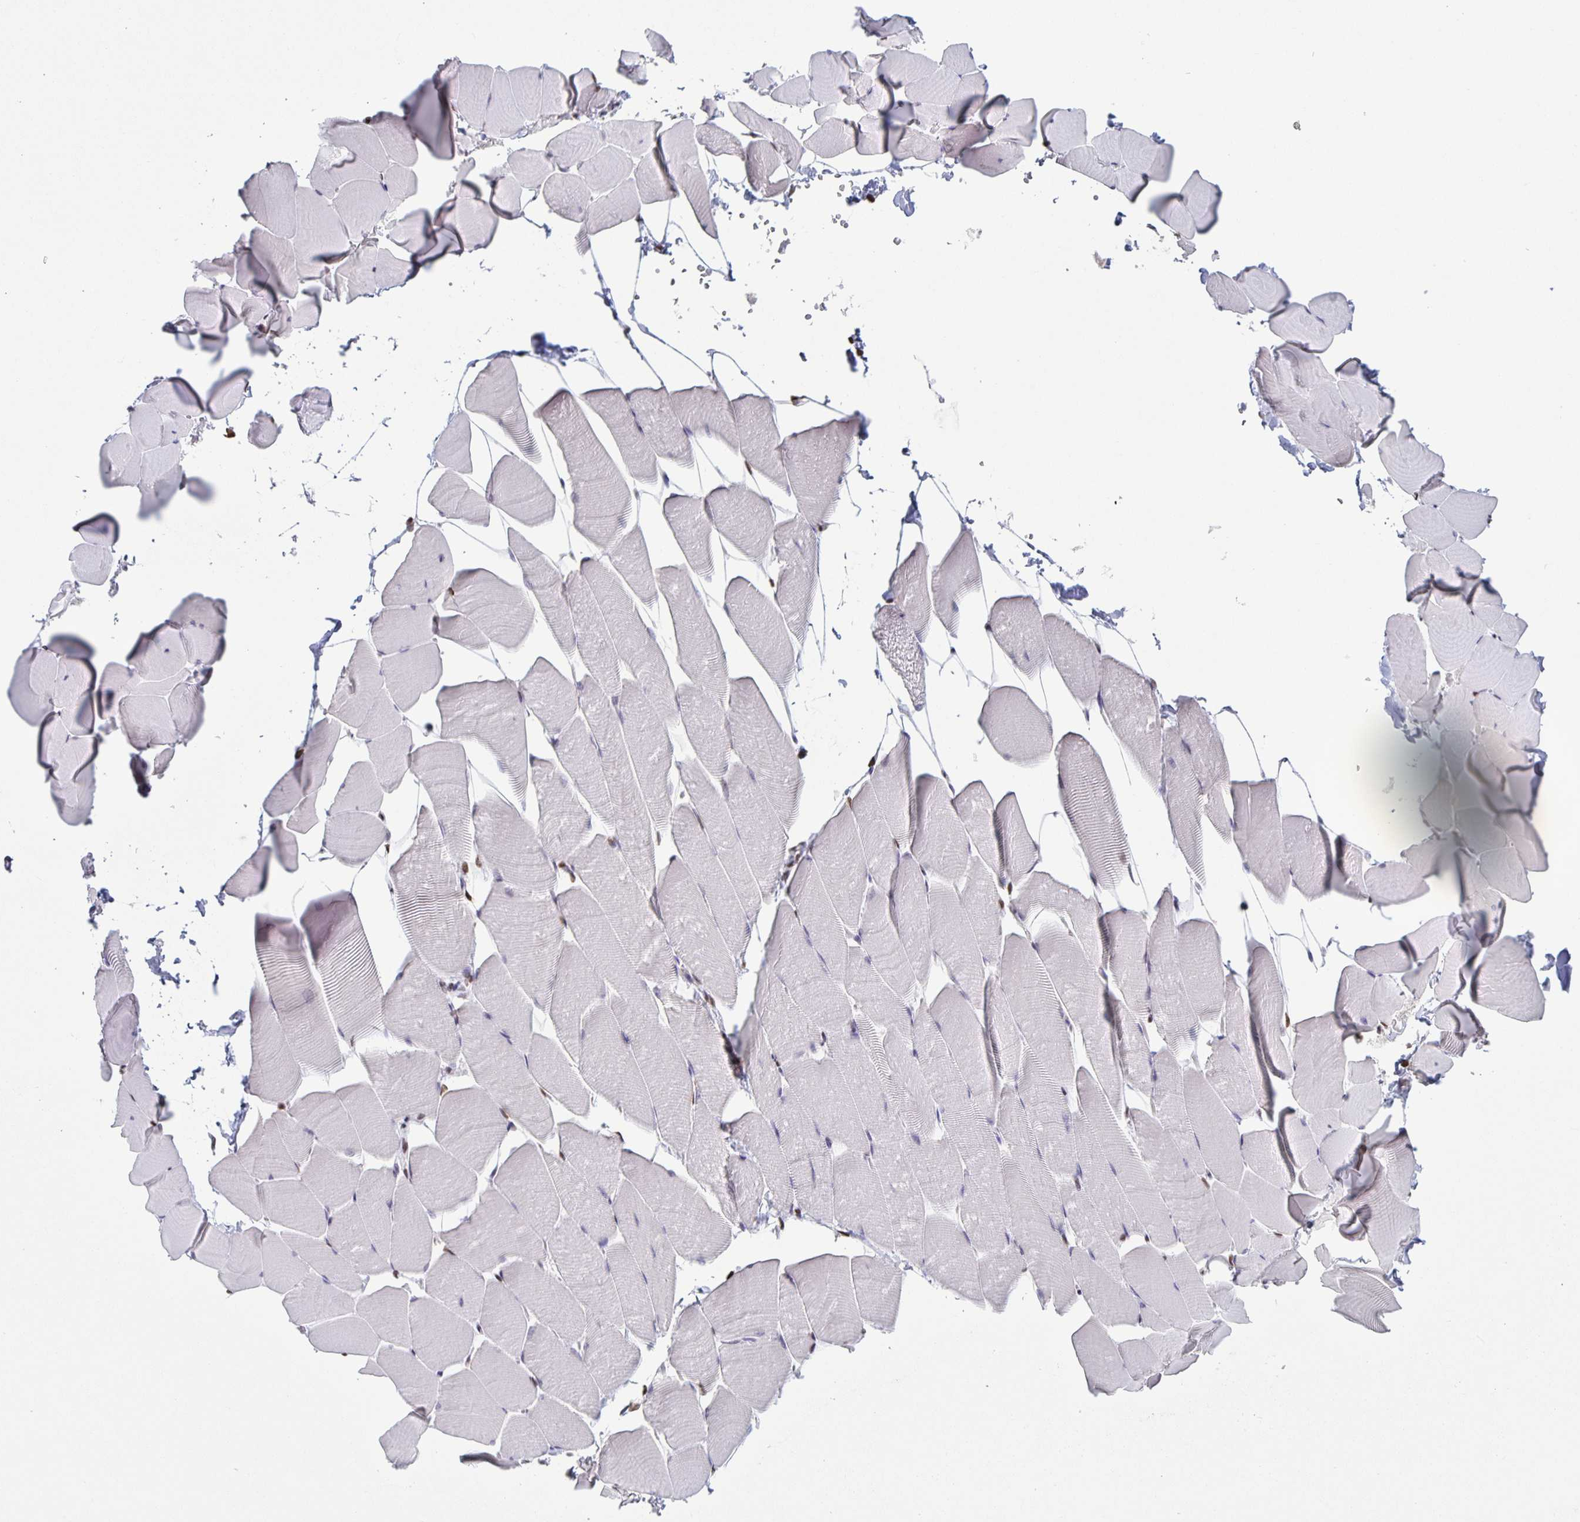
{"staining": {"intensity": "moderate", "quantity": "<25%", "location": "nuclear"}, "tissue": "skeletal muscle", "cell_type": "Myocytes", "image_type": "normal", "snomed": [{"axis": "morphology", "description": "Normal tissue, NOS"}, {"axis": "topography", "description": "Skeletal muscle"}], "caption": "Benign skeletal muscle was stained to show a protein in brown. There is low levels of moderate nuclear positivity in about <25% of myocytes. The protein of interest is shown in brown color, while the nuclei are stained blue.", "gene": "JUND", "patient": {"sex": "male", "age": 25}}